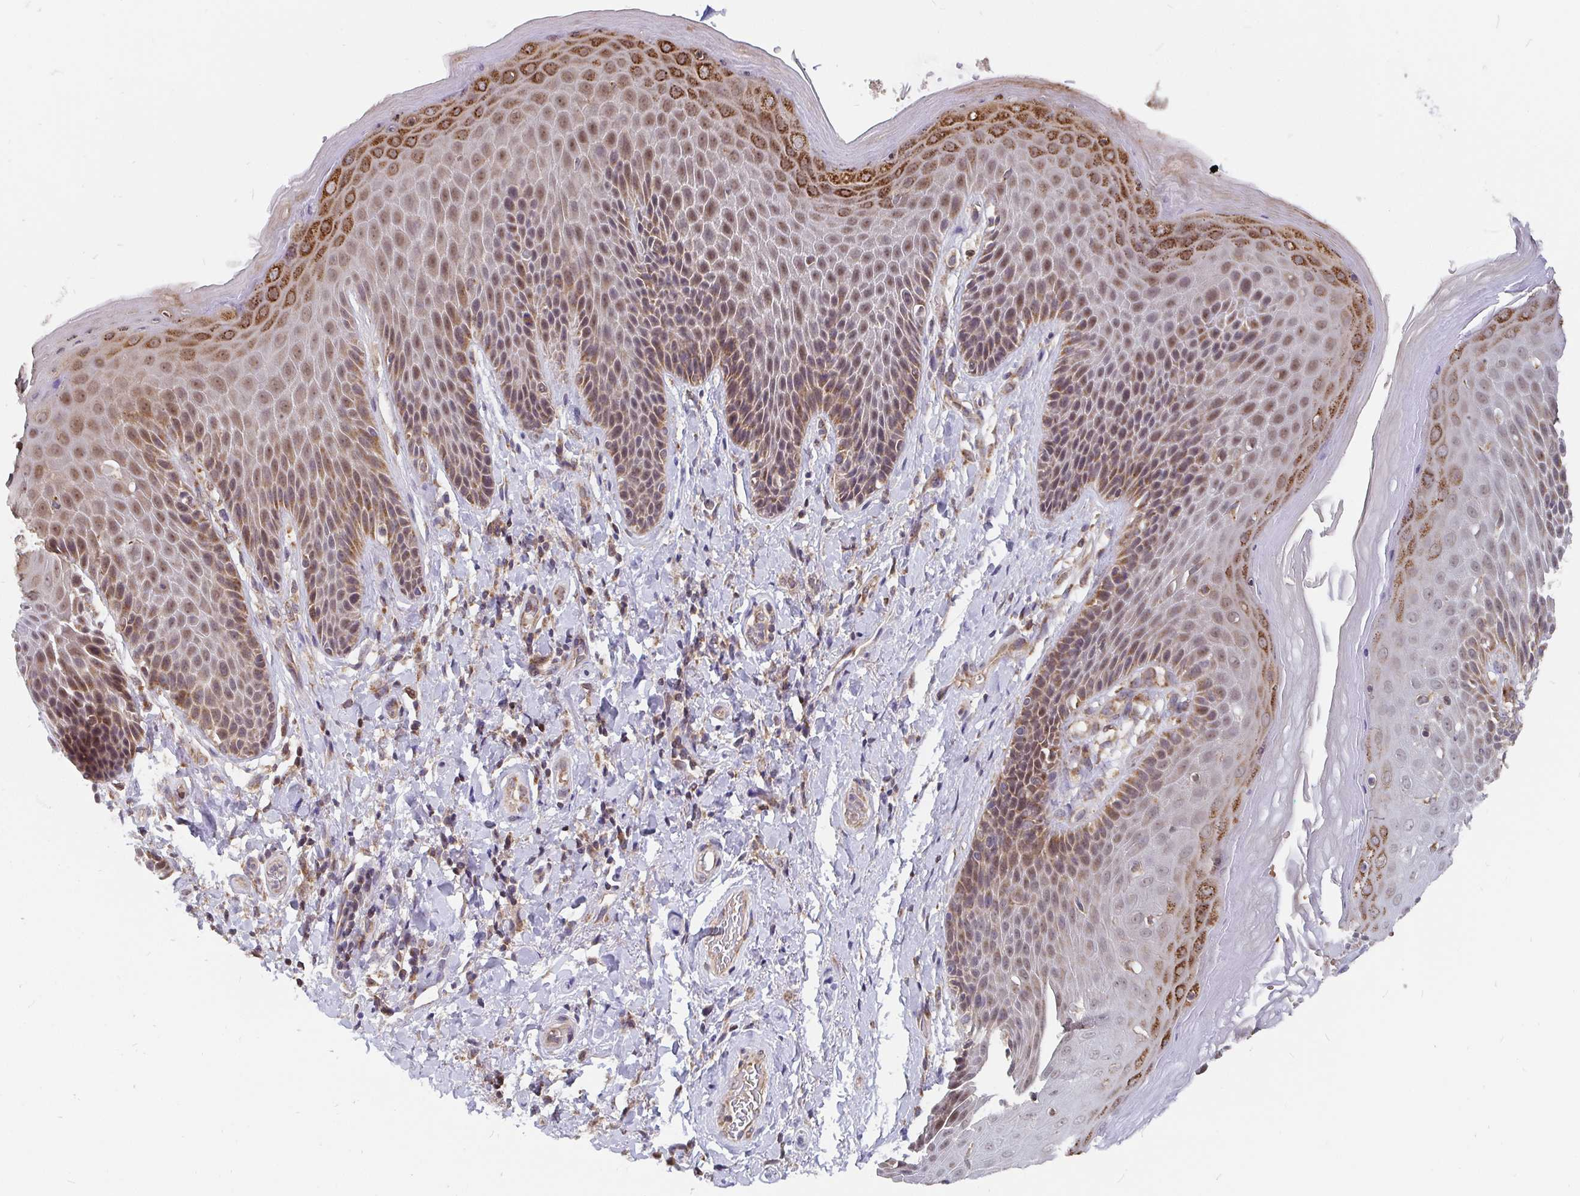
{"staining": {"intensity": "strong", "quantity": "25%-75%", "location": "cytoplasmic/membranous,nuclear"}, "tissue": "skin", "cell_type": "Epidermal cells", "image_type": "normal", "snomed": [{"axis": "morphology", "description": "Normal tissue, NOS"}, {"axis": "topography", "description": "Anal"}, {"axis": "topography", "description": "Peripheral nerve tissue"}], "caption": "Skin stained with DAB (3,3'-diaminobenzidine) immunohistochemistry (IHC) displays high levels of strong cytoplasmic/membranous,nuclear positivity in approximately 25%-75% of epidermal cells.", "gene": "PDF", "patient": {"sex": "male", "age": 51}}